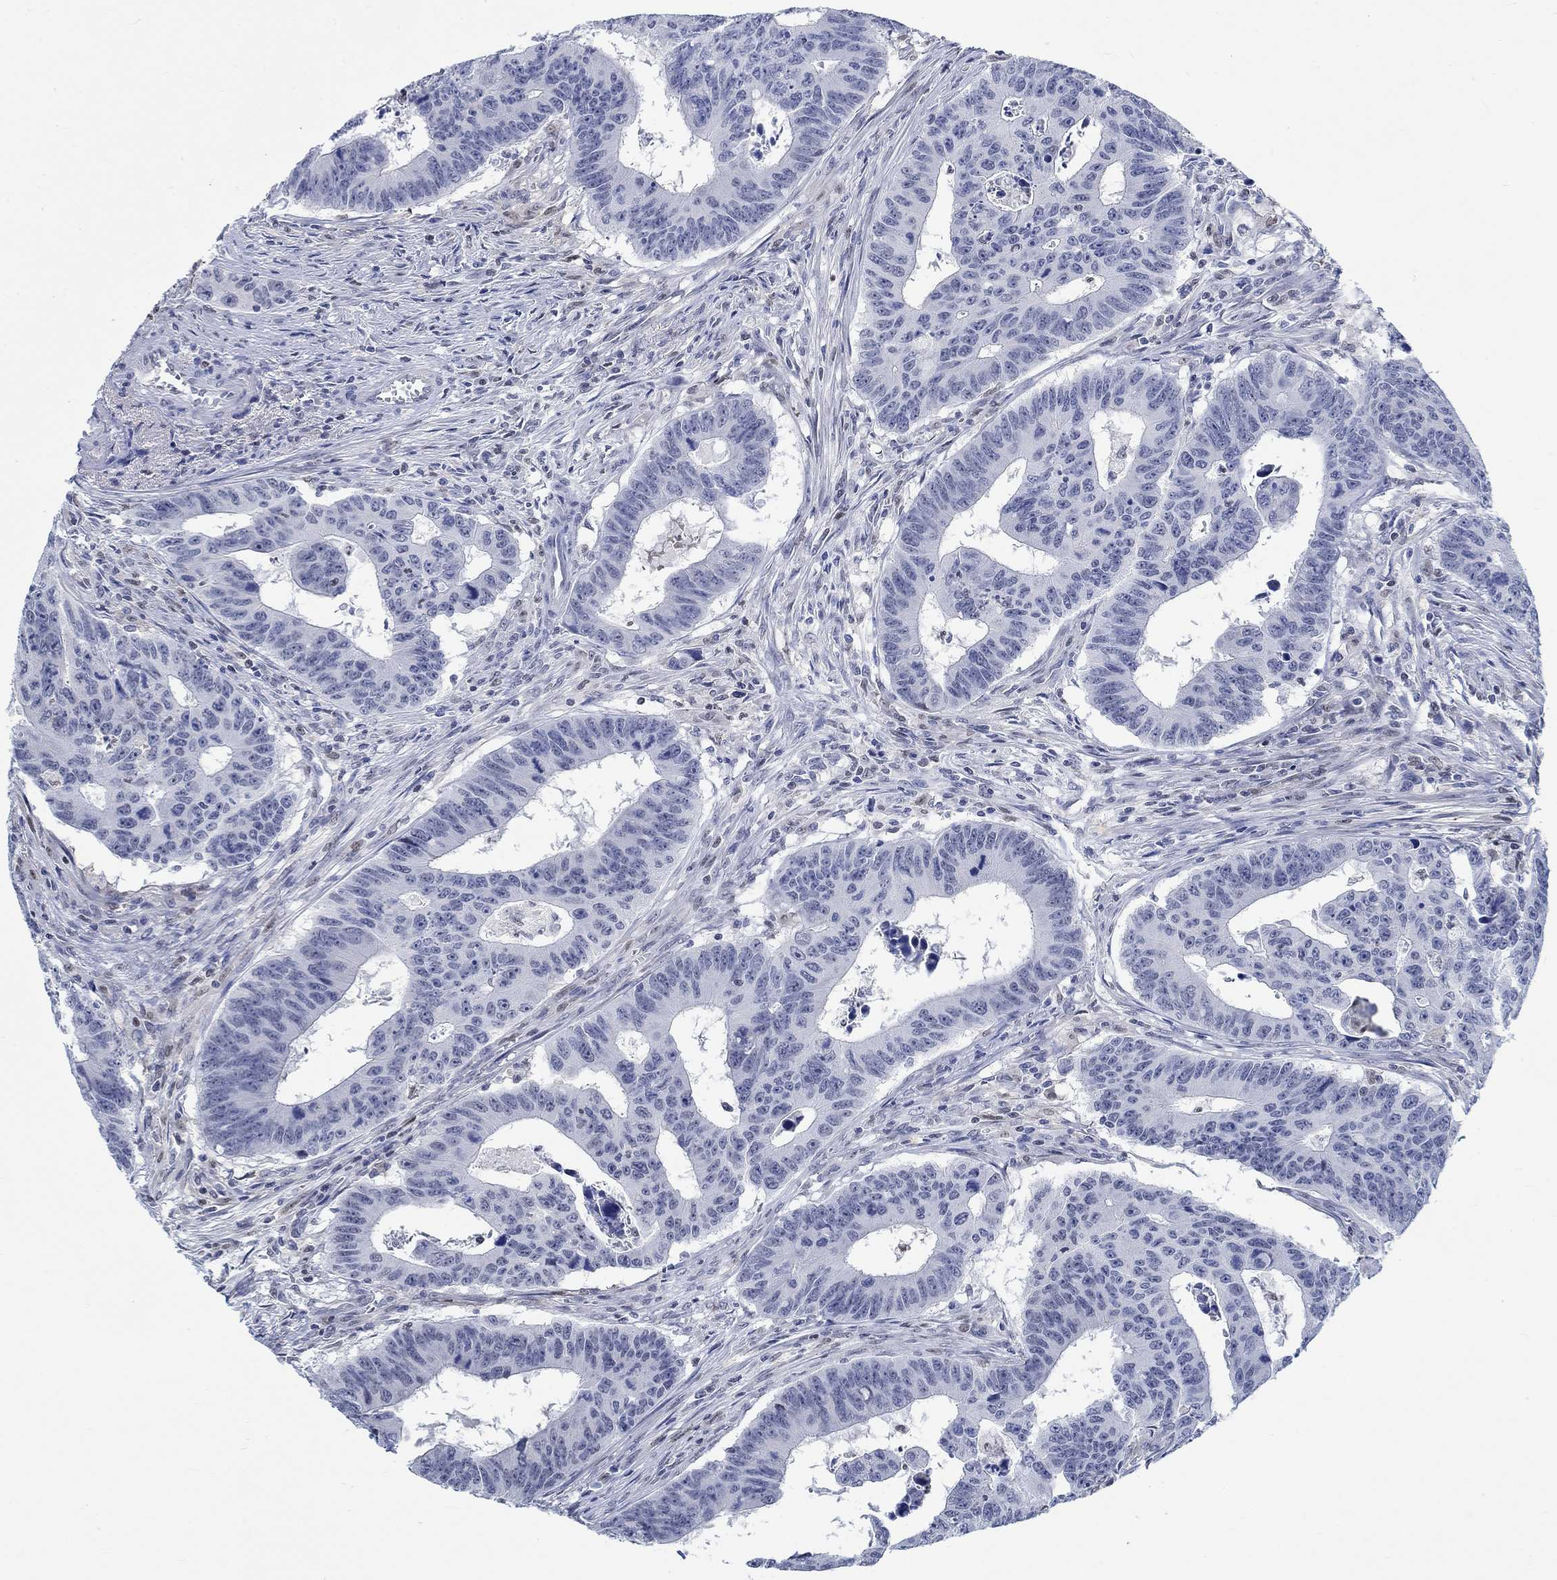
{"staining": {"intensity": "negative", "quantity": "none", "location": "none"}, "tissue": "colorectal cancer", "cell_type": "Tumor cells", "image_type": "cancer", "snomed": [{"axis": "morphology", "description": "Adenocarcinoma, NOS"}, {"axis": "topography", "description": "Appendix"}, {"axis": "topography", "description": "Colon"}, {"axis": "topography", "description": "Cecum"}, {"axis": "topography", "description": "Colon asc"}], "caption": "Tumor cells show no significant staining in colorectal cancer. The staining is performed using DAB (3,3'-diaminobenzidine) brown chromogen with nuclei counter-stained in using hematoxylin.", "gene": "KCNH8", "patient": {"sex": "female", "age": 85}}